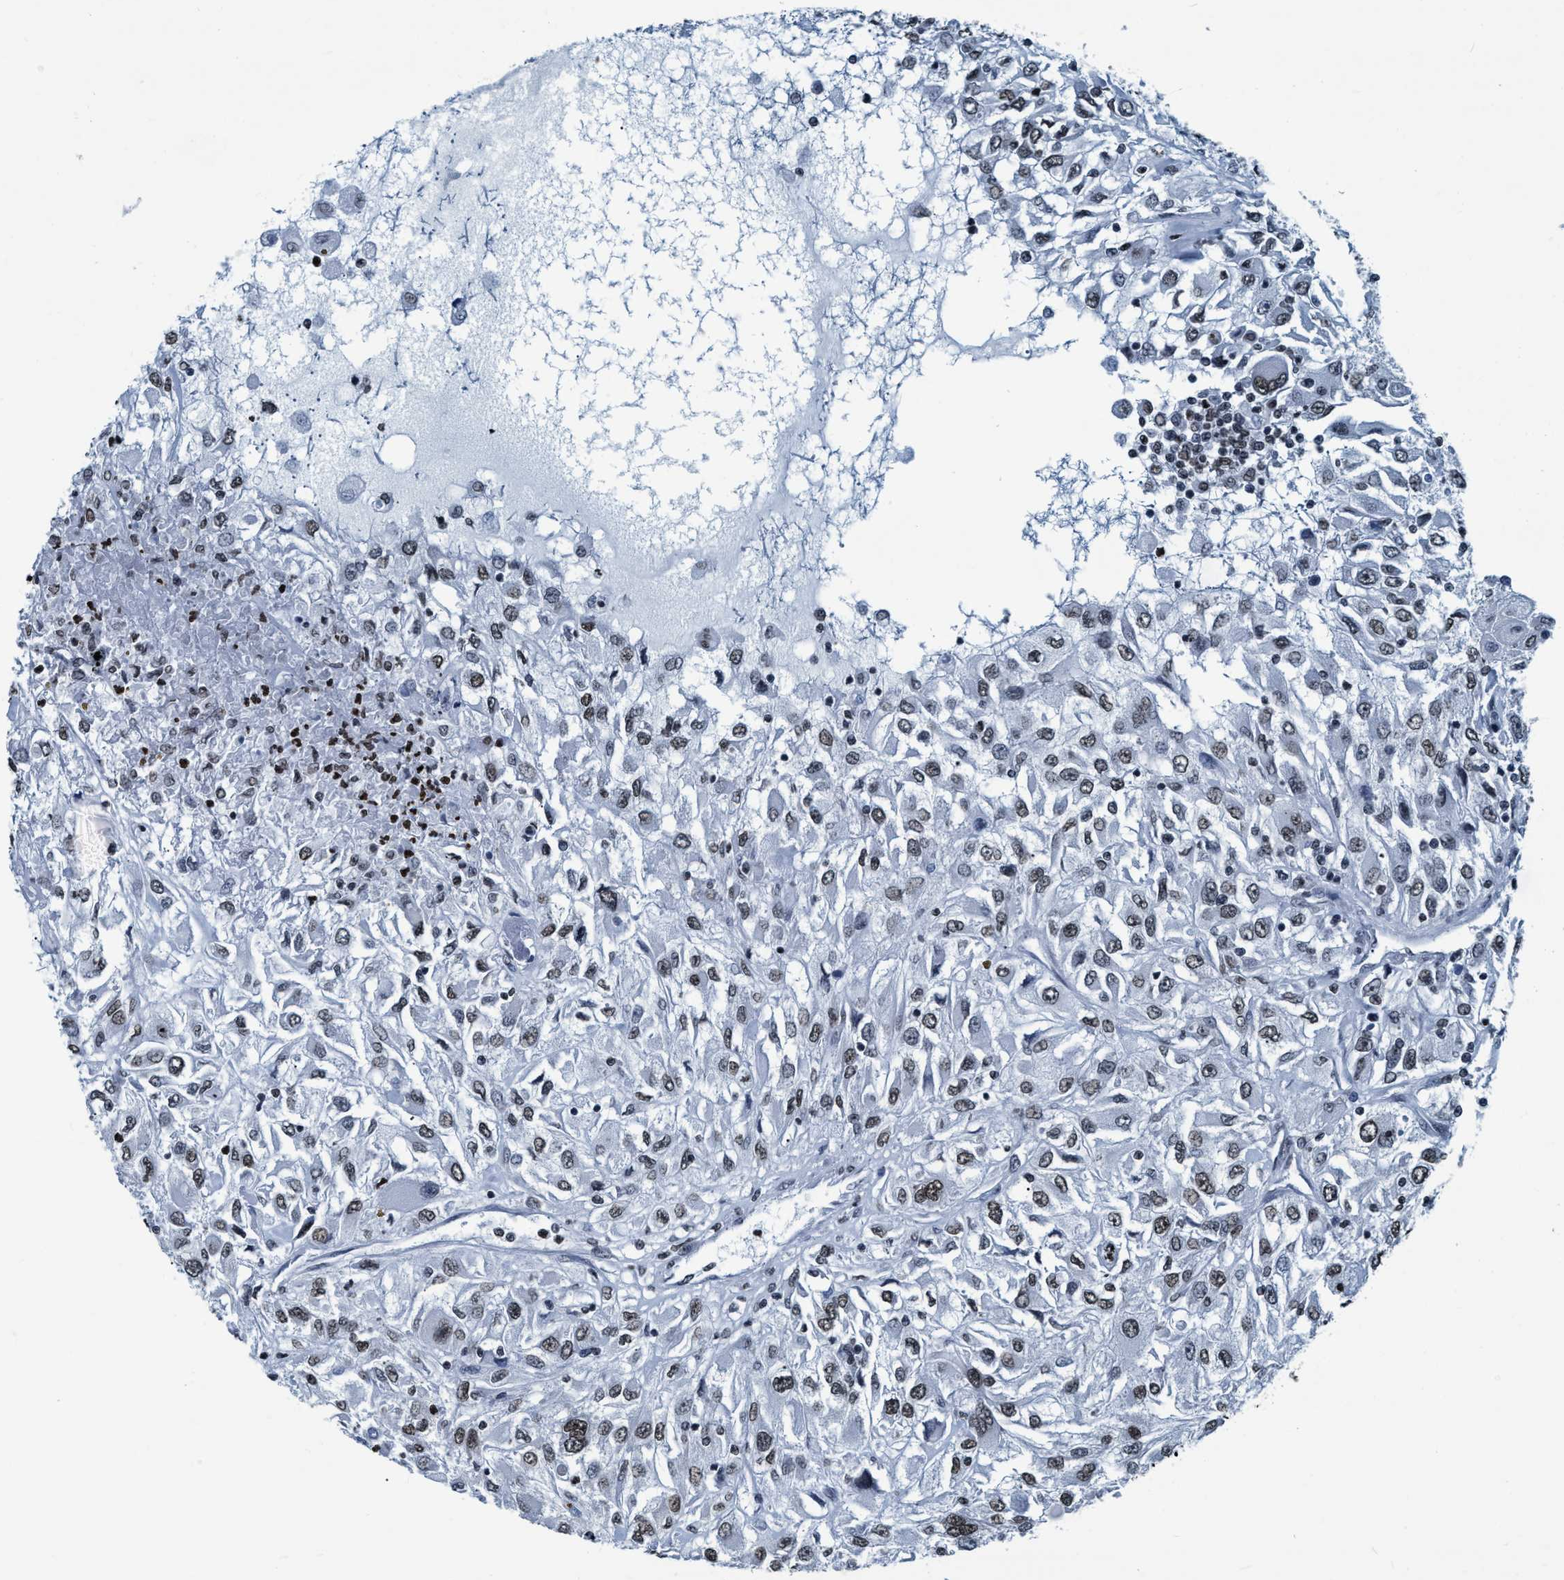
{"staining": {"intensity": "weak", "quantity": ">75%", "location": "nuclear"}, "tissue": "renal cancer", "cell_type": "Tumor cells", "image_type": "cancer", "snomed": [{"axis": "morphology", "description": "Adenocarcinoma, NOS"}, {"axis": "topography", "description": "Kidney"}], "caption": "Weak nuclear protein staining is identified in about >75% of tumor cells in renal cancer (adenocarcinoma).", "gene": "CCNE2", "patient": {"sex": "female", "age": 52}}